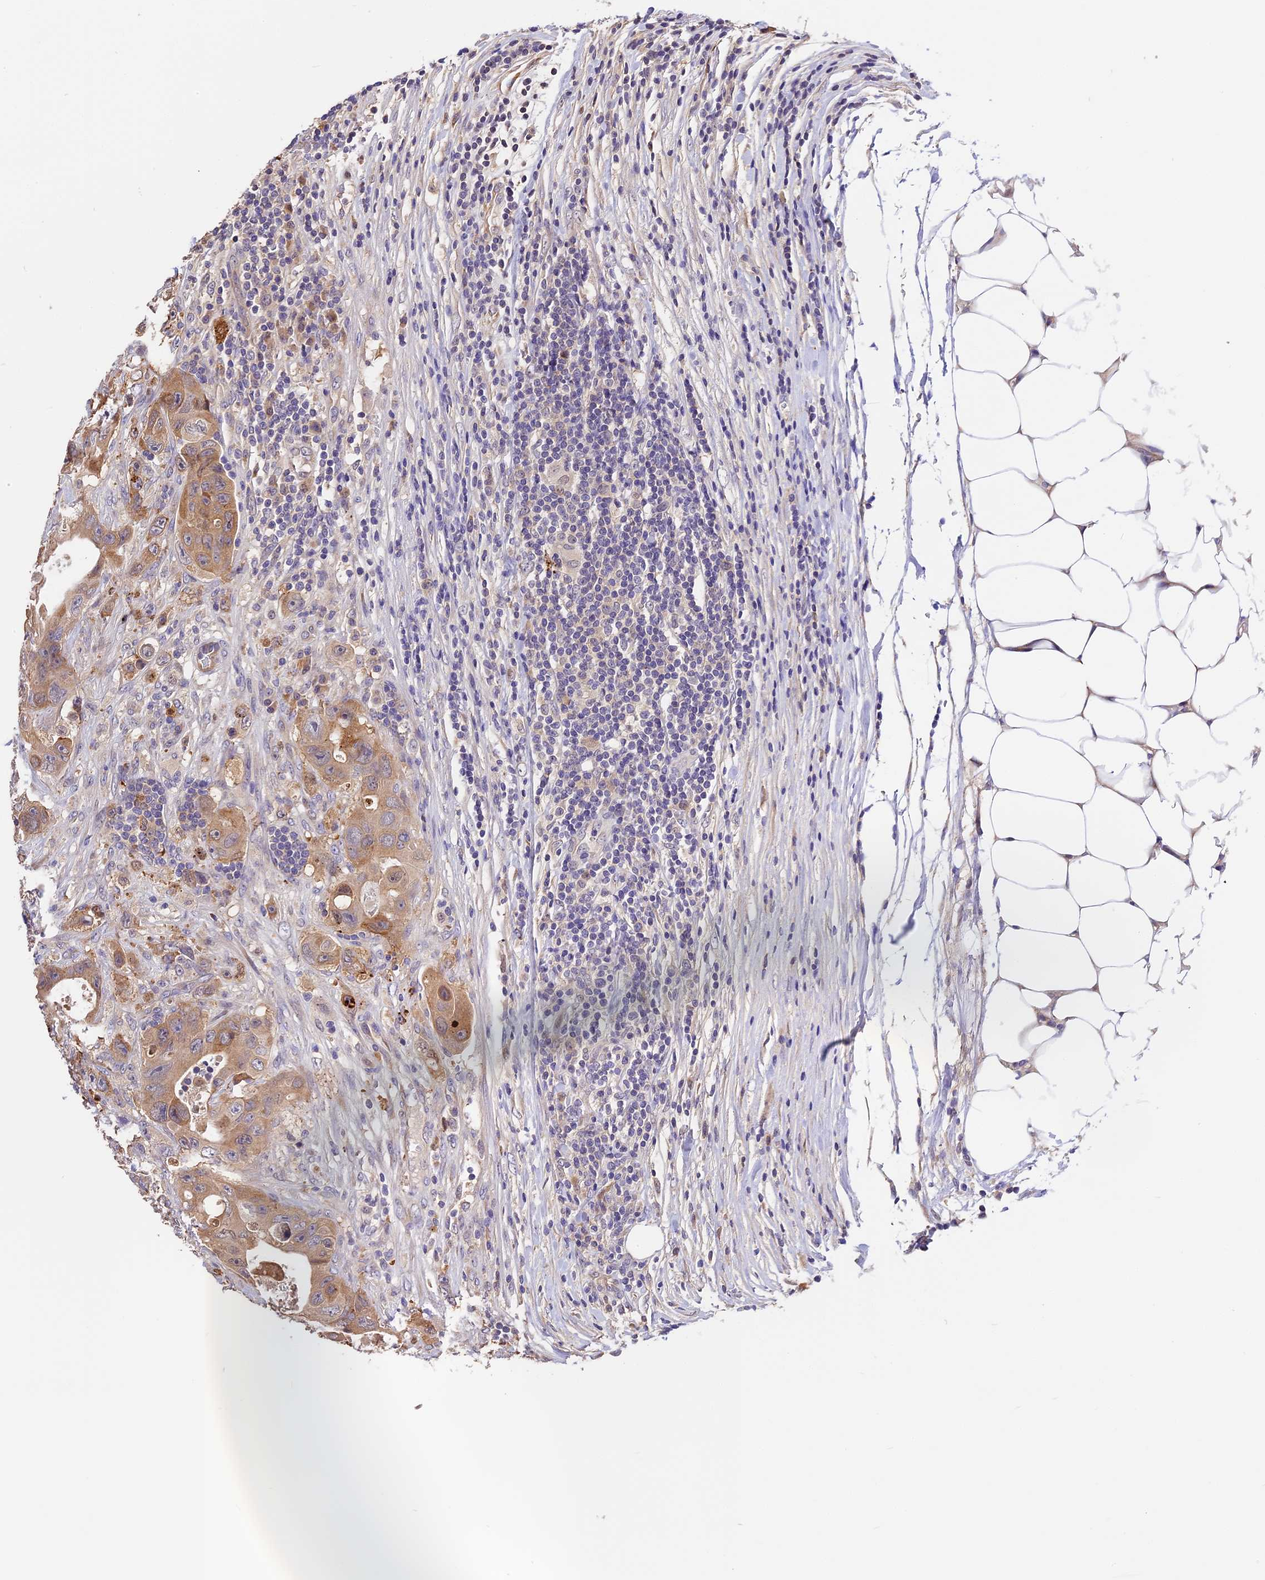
{"staining": {"intensity": "moderate", "quantity": ">75%", "location": "cytoplasmic/membranous"}, "tissue": "colorectal cancer", "cell_type": "Tumor cells", "image_type": "cancer", "snomed": [{"axis": "morphology", "description": "Adenocarcinoma, NOS"}, {"axis": "topography", "description": "Colon"}], "caption": "Immunohistochemical staining of colorectal adenocarcinoma demonstrates moderate cytoplasmic/membranous protein expression in approximately >75% of tumor cells. (brown staining indicates protein expression, while blue staining denotes nuclei).", "gene": "BSCL2", "patient": {"sex": "female", "age": 46}}